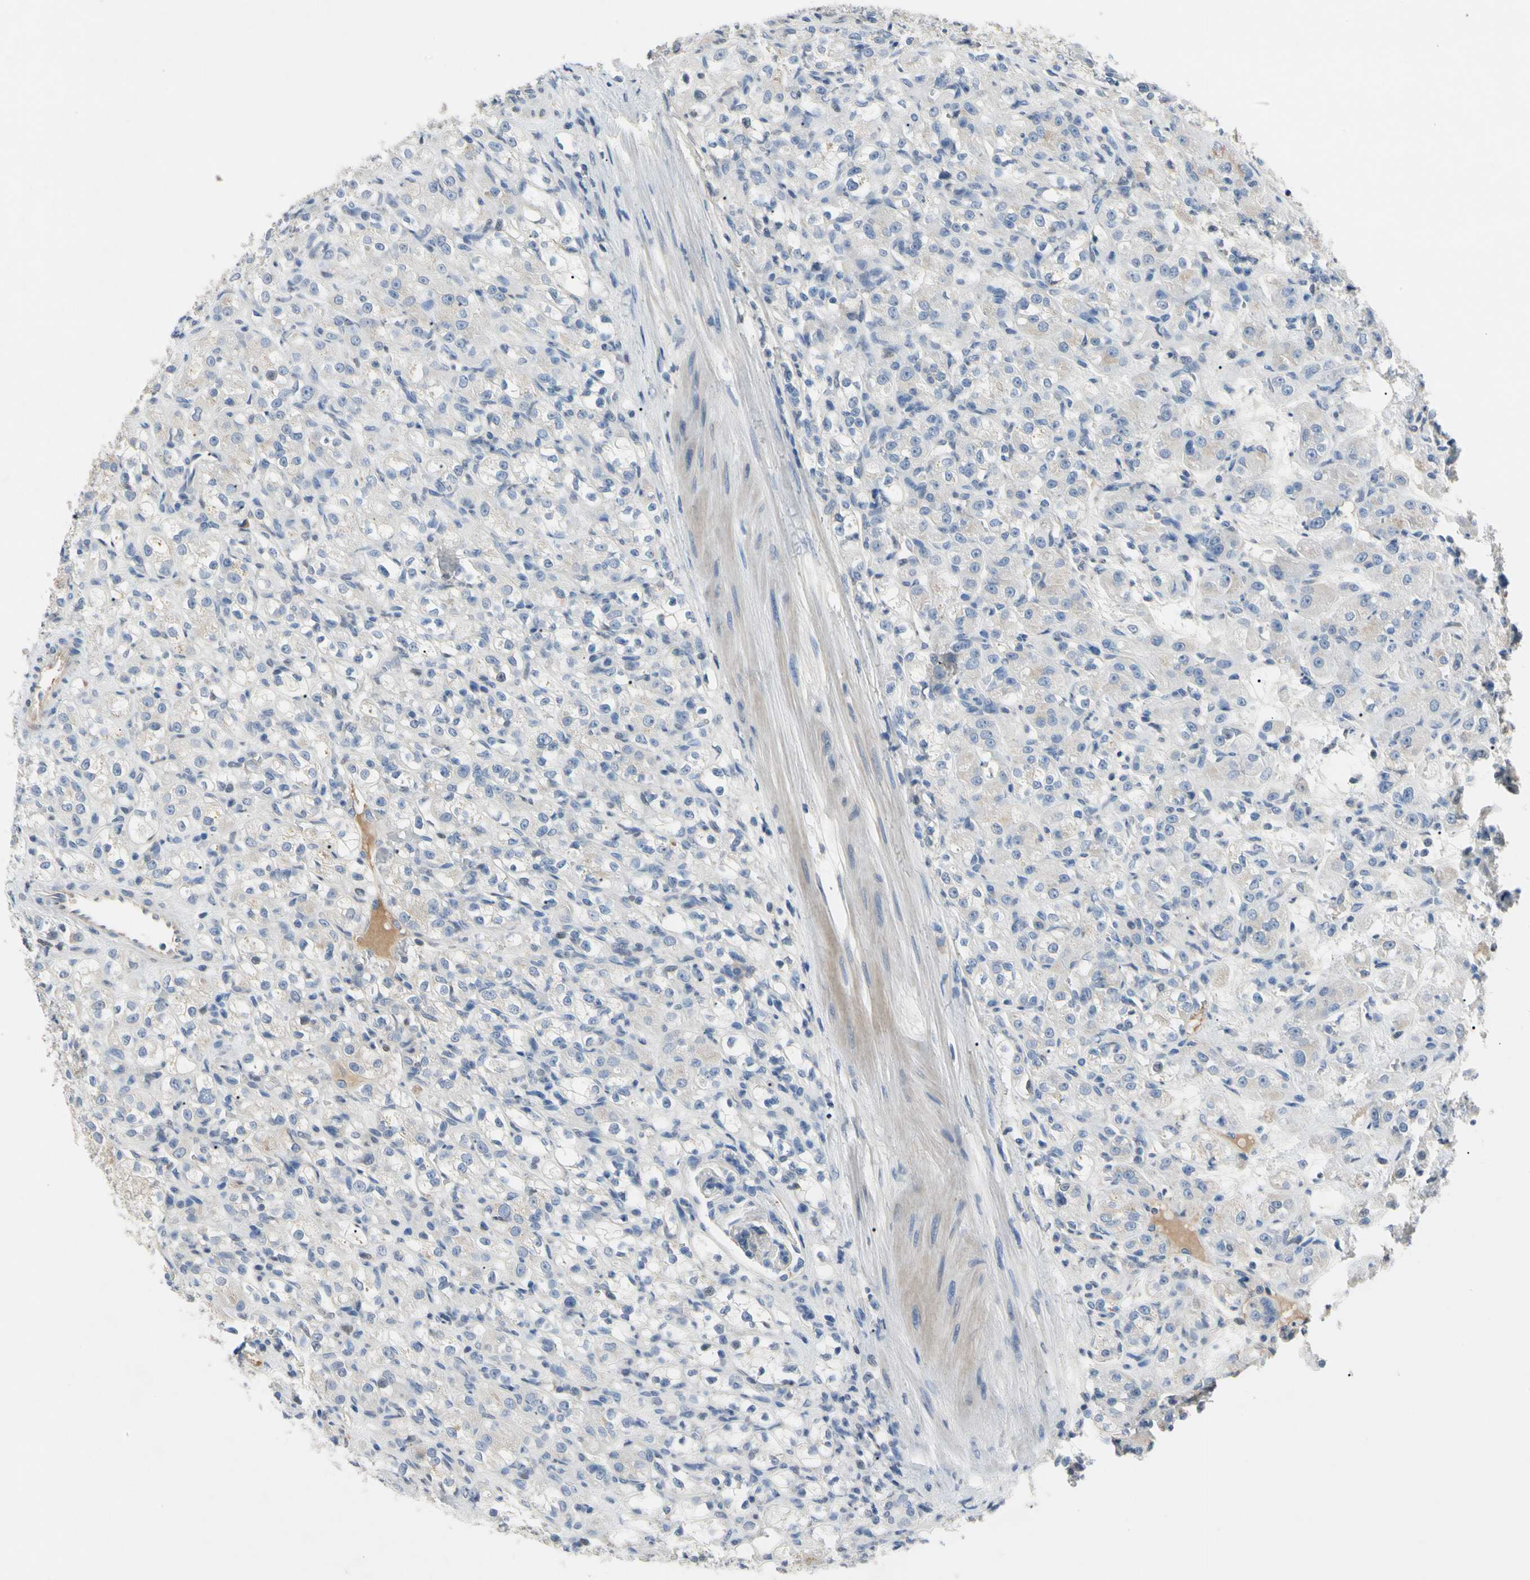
{"staining": {"intensity": "negative", "quantity": "none", "location": "none"}, "tissue": "renal cancer", "cell_type": "Tumor cells", "image_type": "cancer", "snomed": [{"axis": "morphology", "description": "Normal tissue, NOS"}, {"axis": "morphology", "description": "Adenocarcinoma, NOS"}, {"axis": "topography", "description": "Kidney"}], "caption": "Protein analysis of adenocarcinoma (renal) exhibits no significant staining in tumor cells.", "gene": "ECRG4", "patient": {"sex": "male", "age": 61}}